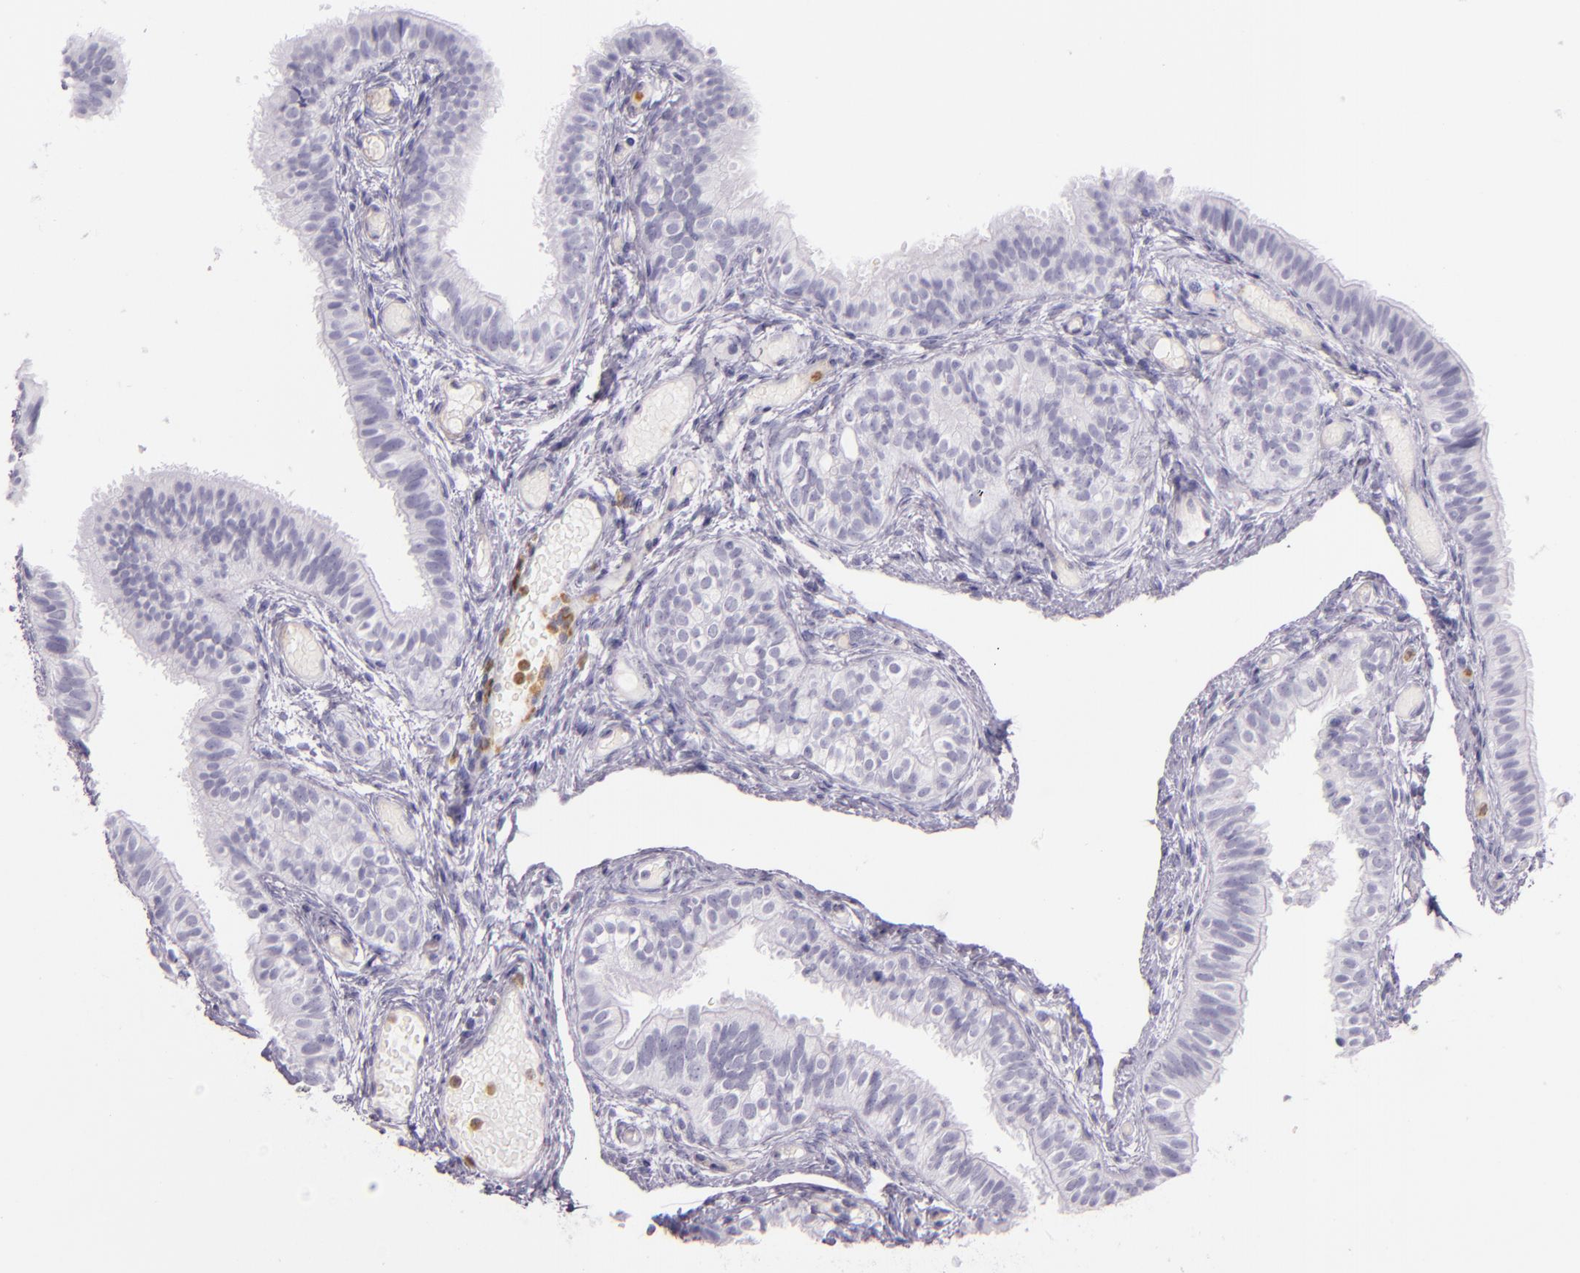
{"staining": {"intensity": "negative", "quantity": "none", "location": "none"}, "tissue": "fallopian tube", "cell_type": "Glandular cells", "image_type": "normal", "snomed": [{"axis": "morphology", "description": "Normal tissue, NOS"}, {"axis": "morphology", "description": "Dermoid, NOS"}, {"axis": "topography", "description": "Fallopian tube"}], "caption": "A high-resolution micrograph shows immunohistochemistry (IHC) staining of benign fallopian tube, which reveals no significant staining in glandular cells. (DAB IHC, high magnification).", "gene": "CEACAM1", "patient": {"sex": "female", "age": 33}}